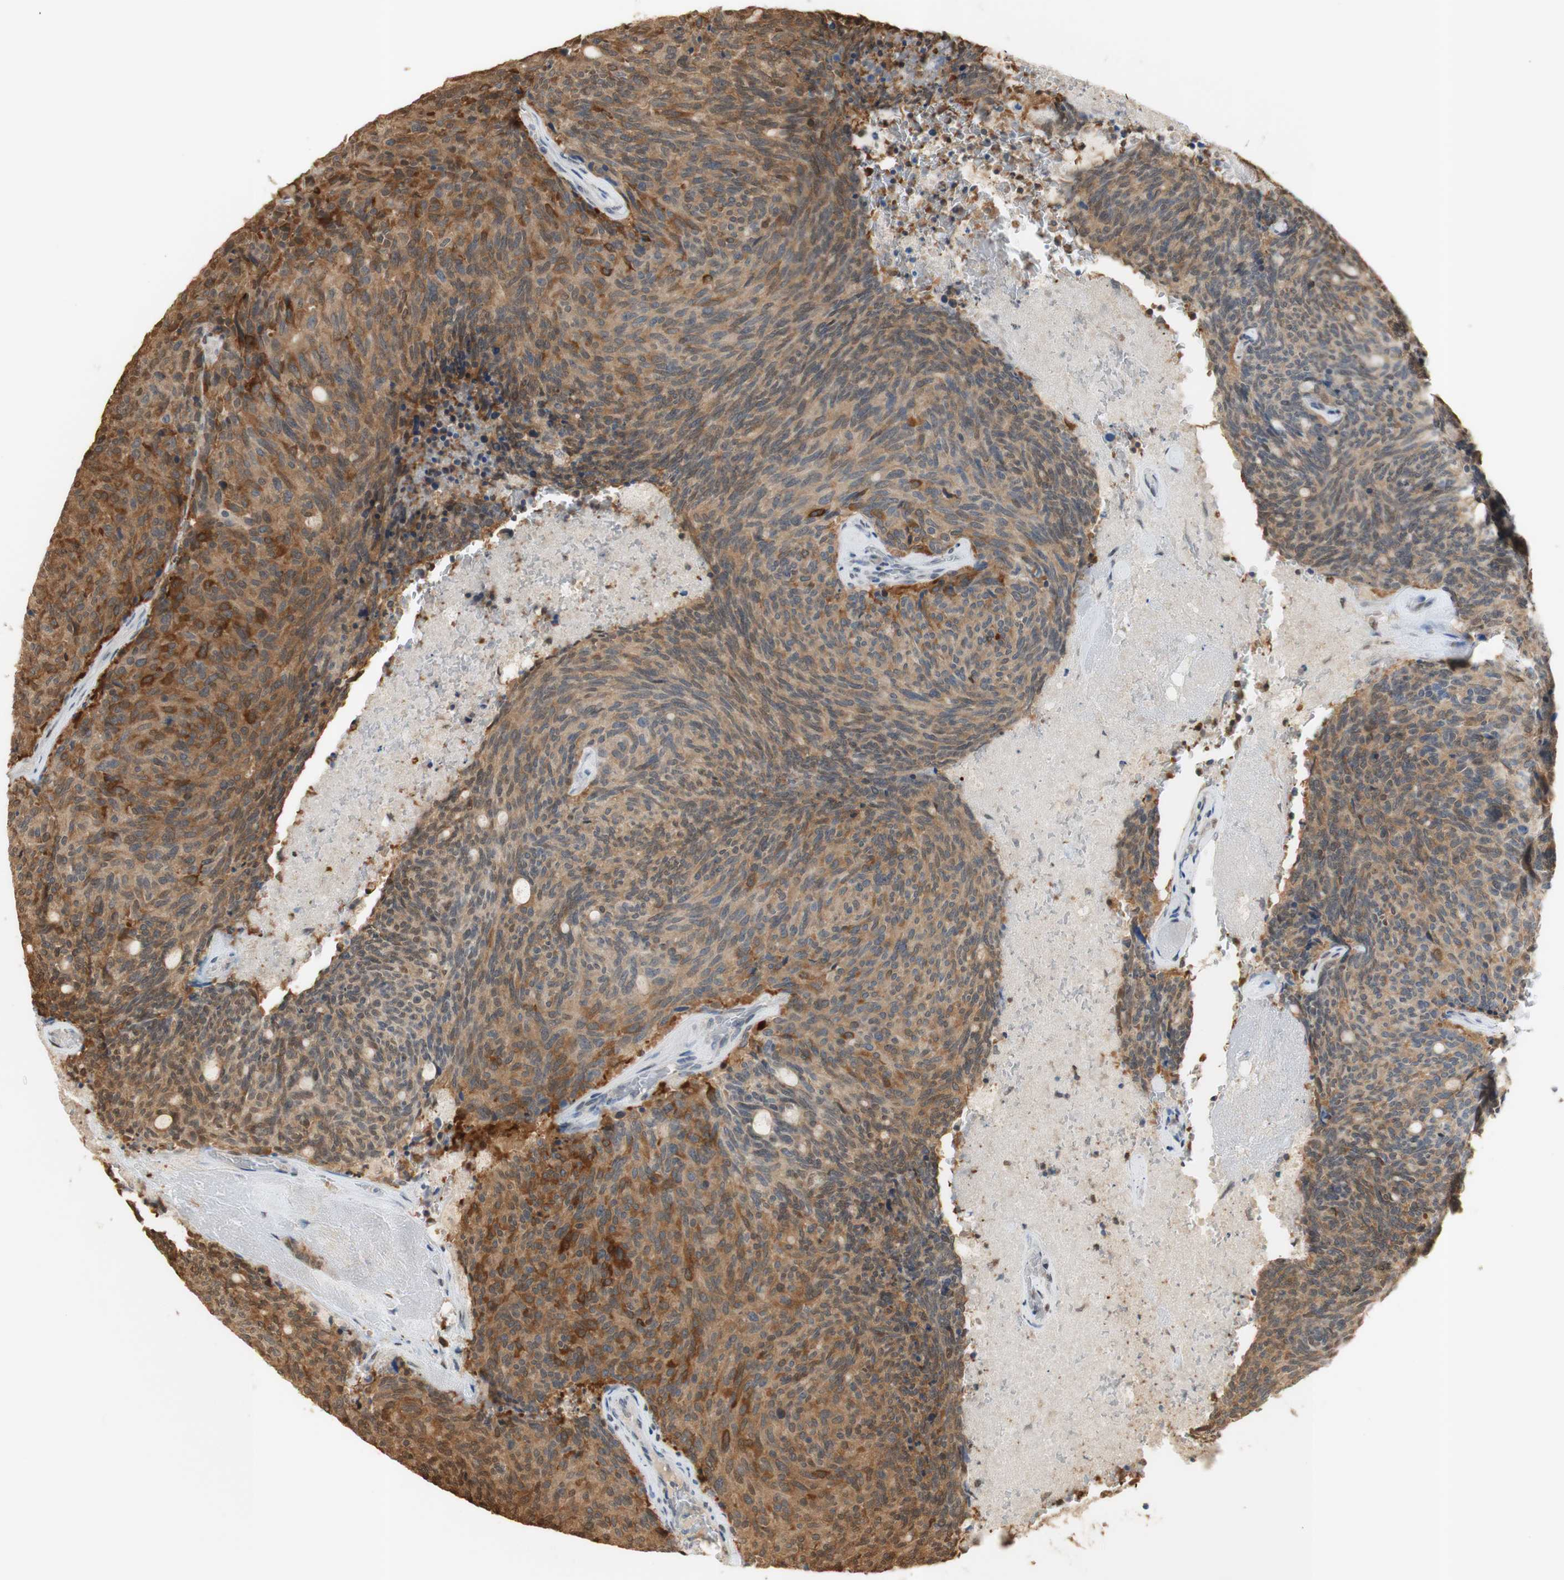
{"staining": {"intensity": "moderate", "quantity": ">75%", "location": "cytoplasmic/membranous"}, "tissue": "carcinoid", "cell_type": "Tumor cells", "image_type": "cancer", "snomed": [{"axis": "morphology", "description": "Carcinoid, malignant, NOS"}, {"axis": "topography", "description": "Pancreas"}], "caption": "The photomicrograph exhibits immunohistochemical staining of malignant carcinoid. There is moderate cytoplasmic/membranous positivity is present in about >75% of tumor cells. Using DAB (3,3'-diaminobenzidine) (brown) and hematoxylin (blue) stains, captured at high magnification using brightfield microscopy.", "gene": "NAP1L4", "patient": {"sex": "female", "age": 54}}